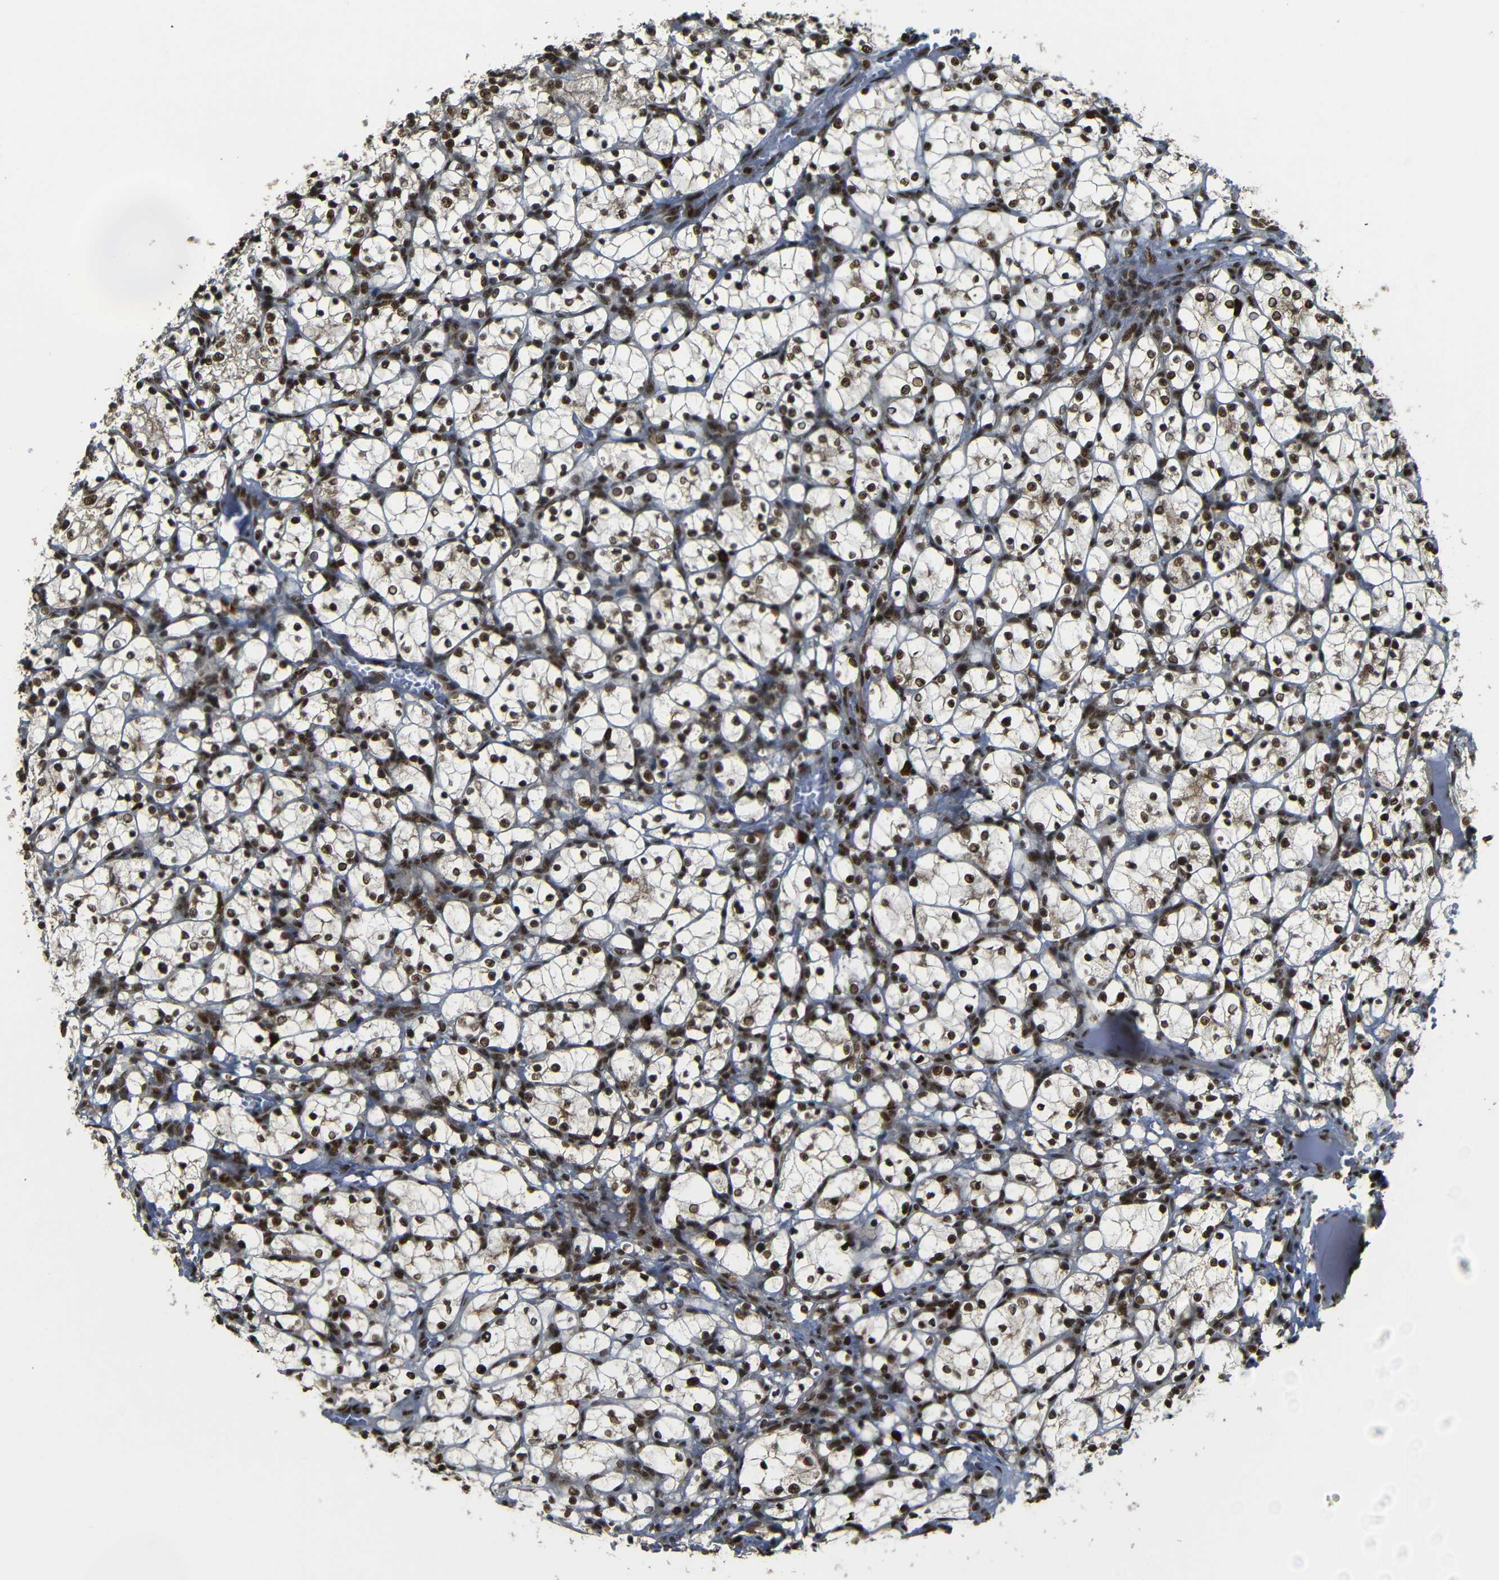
{"staining": {"intensity": "strong", "quantity": ">75%", "location": "nuclear"}, "tissue": "renal cancer", "cell_type": "Tumor cells", "image_type": "cancer", "snomed": [{"axis": "morphology", "description": "Adenocarcinoma, NOS"}, {"axis": "topography", "description": "Kidney"}], "caption": "Strong nuclear staining for a protein is present in about >75% of tumor cells of adenocarcinoma (renal) using IHC.", "gene": "TCF7L2", "patient": {"sex": "female", "age": 69}}